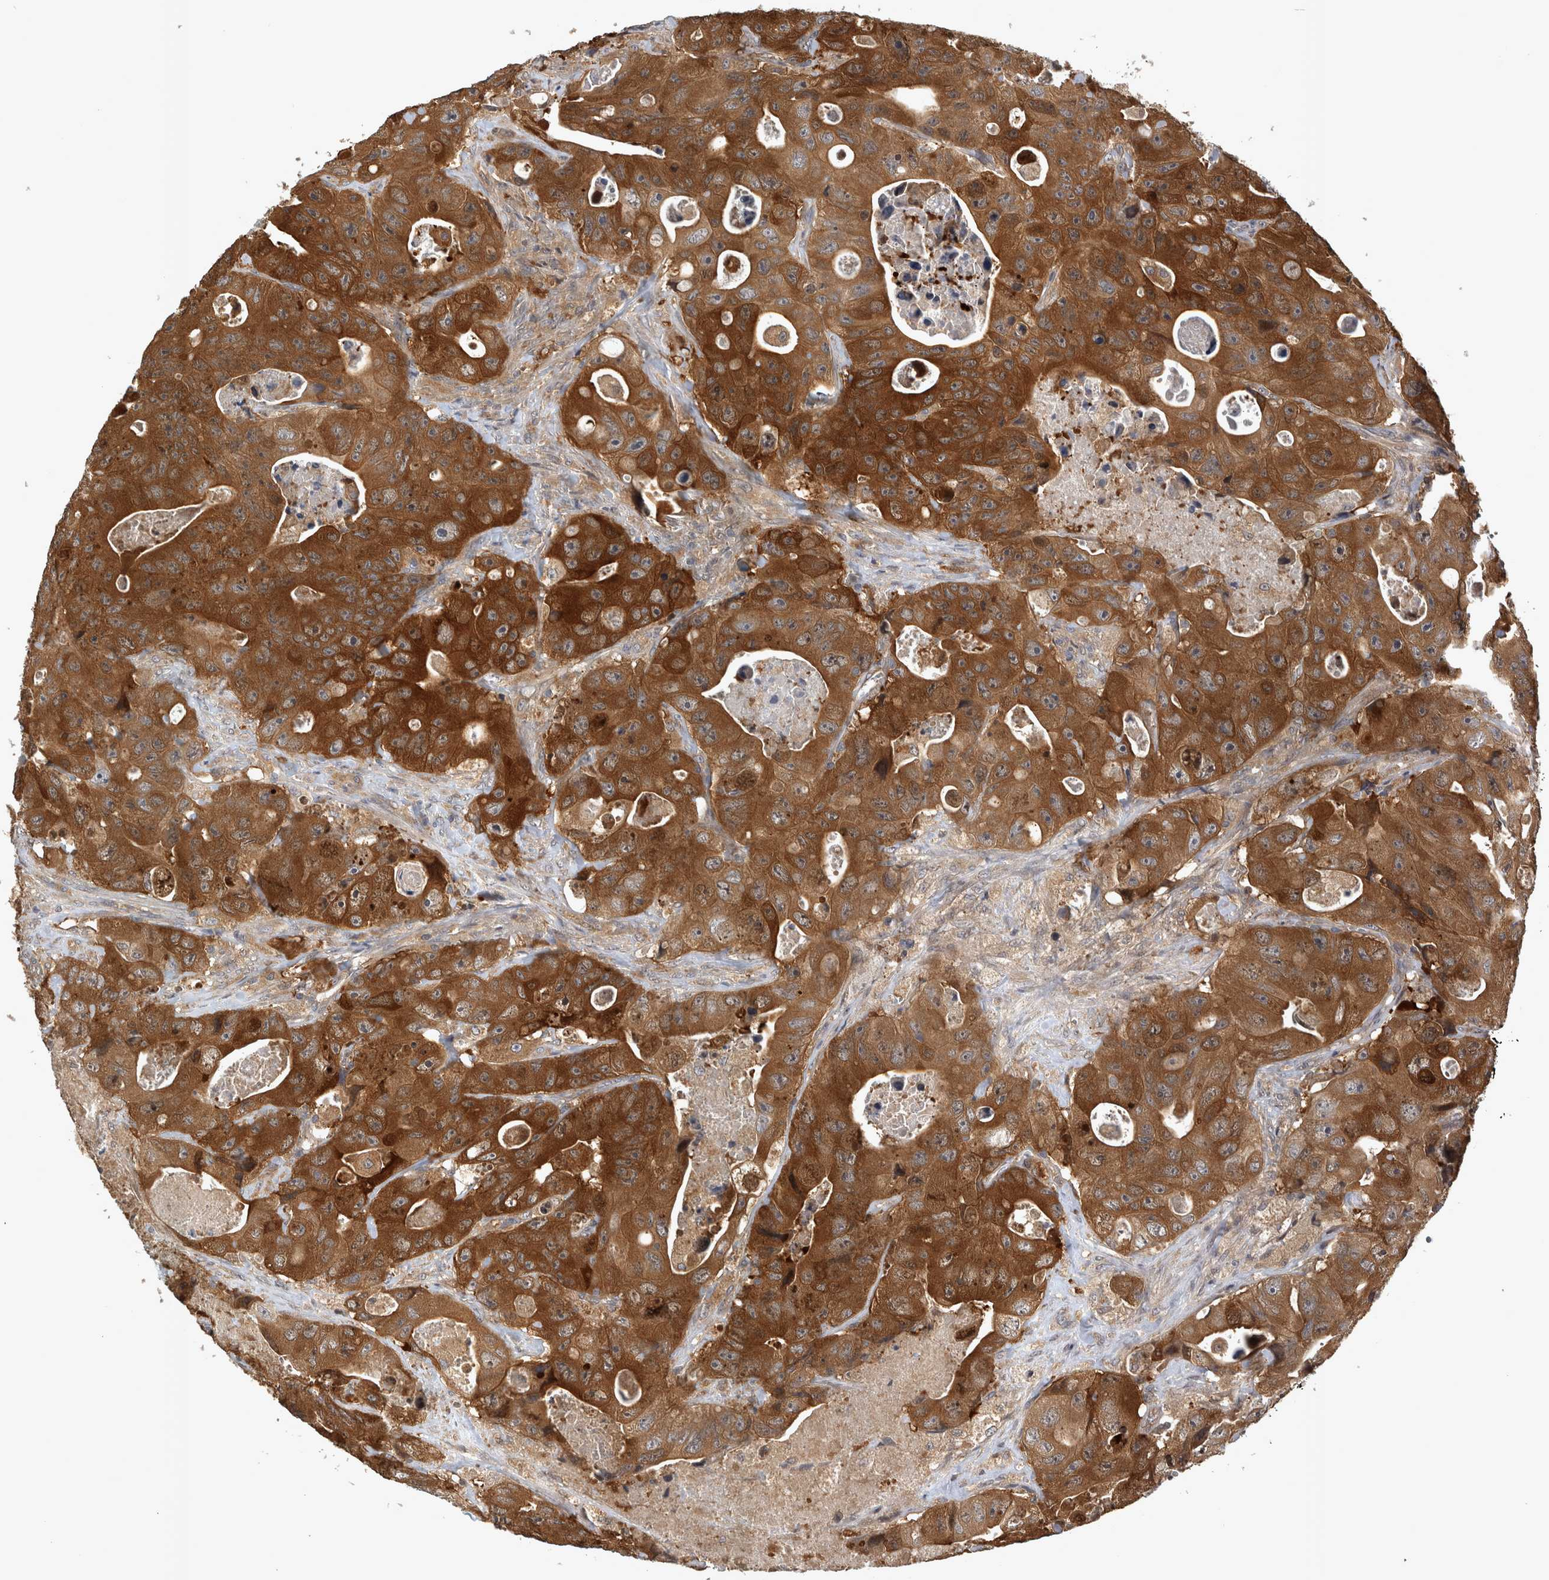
{"staining": {"intensity": "strong", "quantity": ">75%", "location": "cytoplasmic/membranous"}, "tissue": "colorectal cancer", "cell_type": "Tumor cells", "image_type": "cancer", "snomed": [{"axis": "morphology", "description": "Adenocarcinoma, NOS"}, {"axis": "topography", "description": "Colon"}], "caption": "Immunohistochemical staining of colorectal cancer (adenocarcinoma) displays high levels of strong cytoplasmic/membranous protein positivity in about >75% of tumor cells.", "gene": "TRMT61B", "patient": {"sex": "female", "age": 46}}